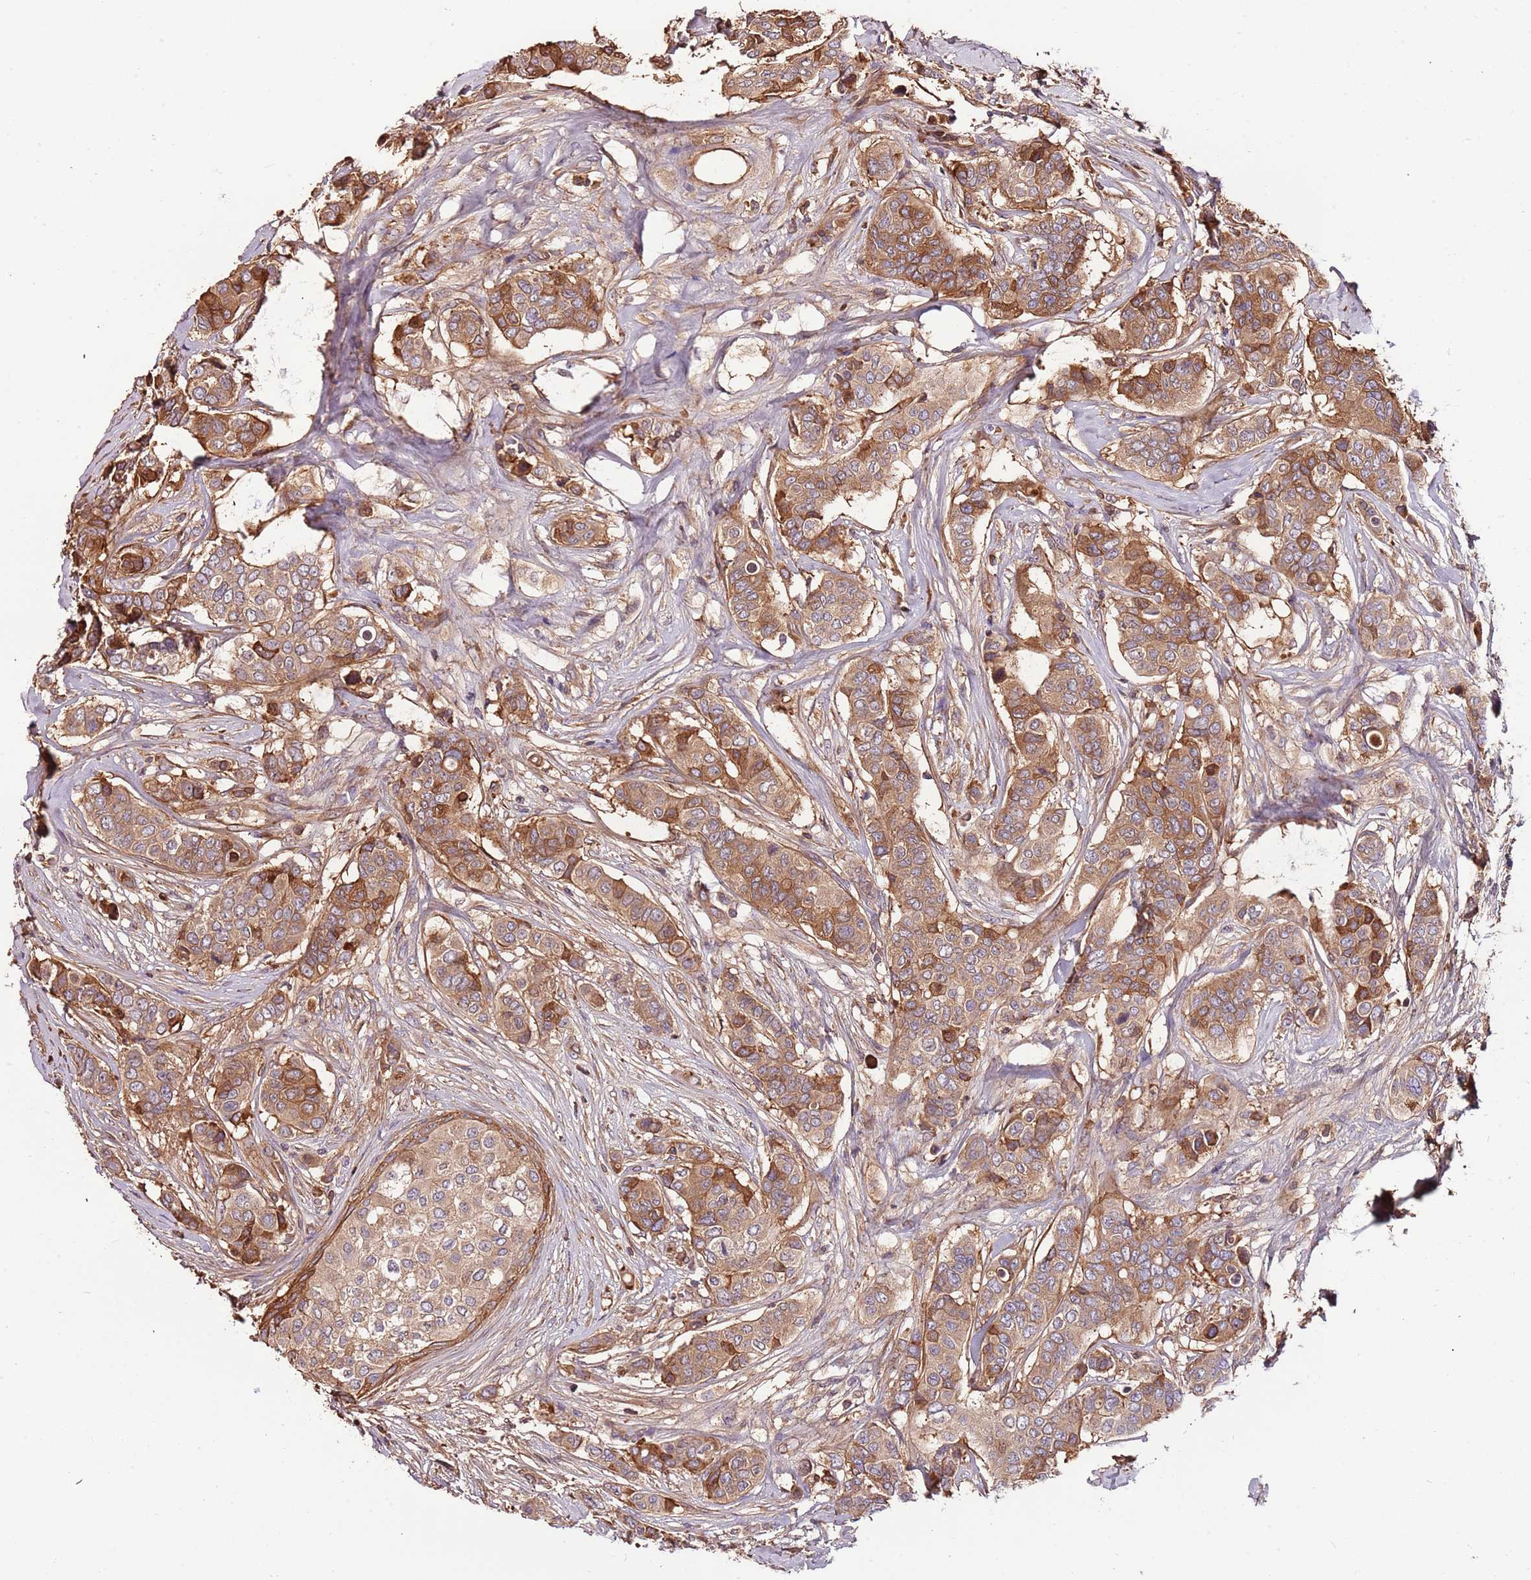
{"staining": {"intensity": "moderate", "quantity": ">75%", "location": "cytoplasmic/membranous"}, "tissue": "breast cancer", "cell_type": "Tumor cells", "image_type": "cancer", "snomed": [{"axis": "morphology", "description": "Lobular carcinoma"}, {"axis": "topography", "description": "Breast"}], "caption": "Breast cancer (lobular carcinoma) stained with a protein marker demonstrates moderate staining in tumor cells.", "gene": "DENR", "patient": {"sex": "female", "age": 51}}